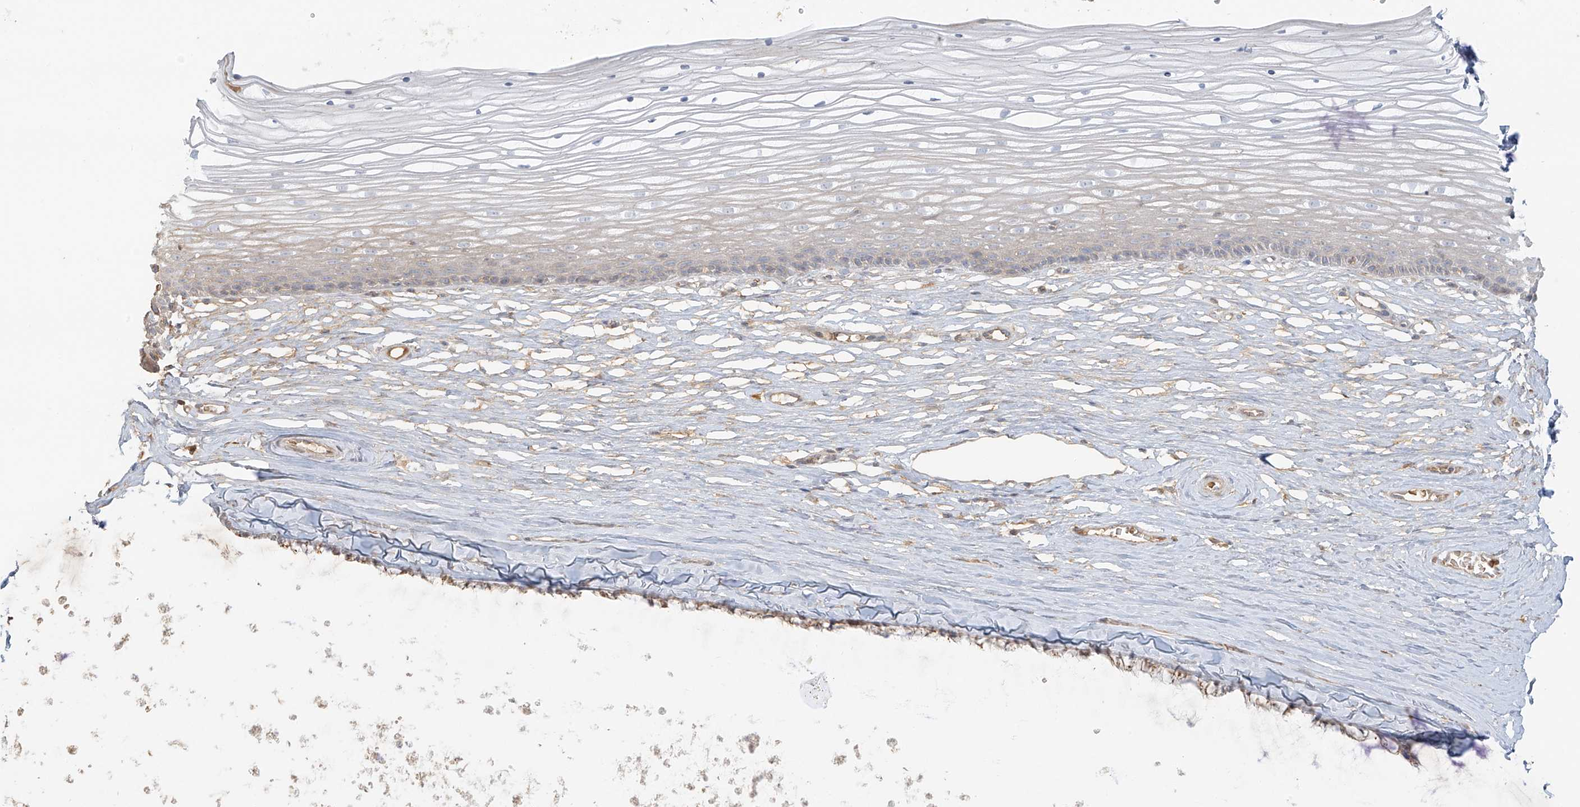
{"staining": {"intensity": "weak", "quantity": "<25%", "location": "cytoplasmic/membranous"}, "tissue": "vagina", "cell_type": "Squamous epithelial cells", "image_type": "normal", "snomed": [{"axis": "morphology", "description": "Normal tissue, NOS"}, {"axis": "topography", "description": "Vagina"}, {"axis": "topography", "description": "Cervix"}], "caption": "Squamous epithelial cells show no significant protein positivity in unremarkable vagina. The staining was performed using DAB to visualize the protein expression in brown, while the nuclei were stained in blue with hematoxylin (Magnification: 20x).", "gene": "UPK1B", "patient": {"sex": "female", "age": 40}}